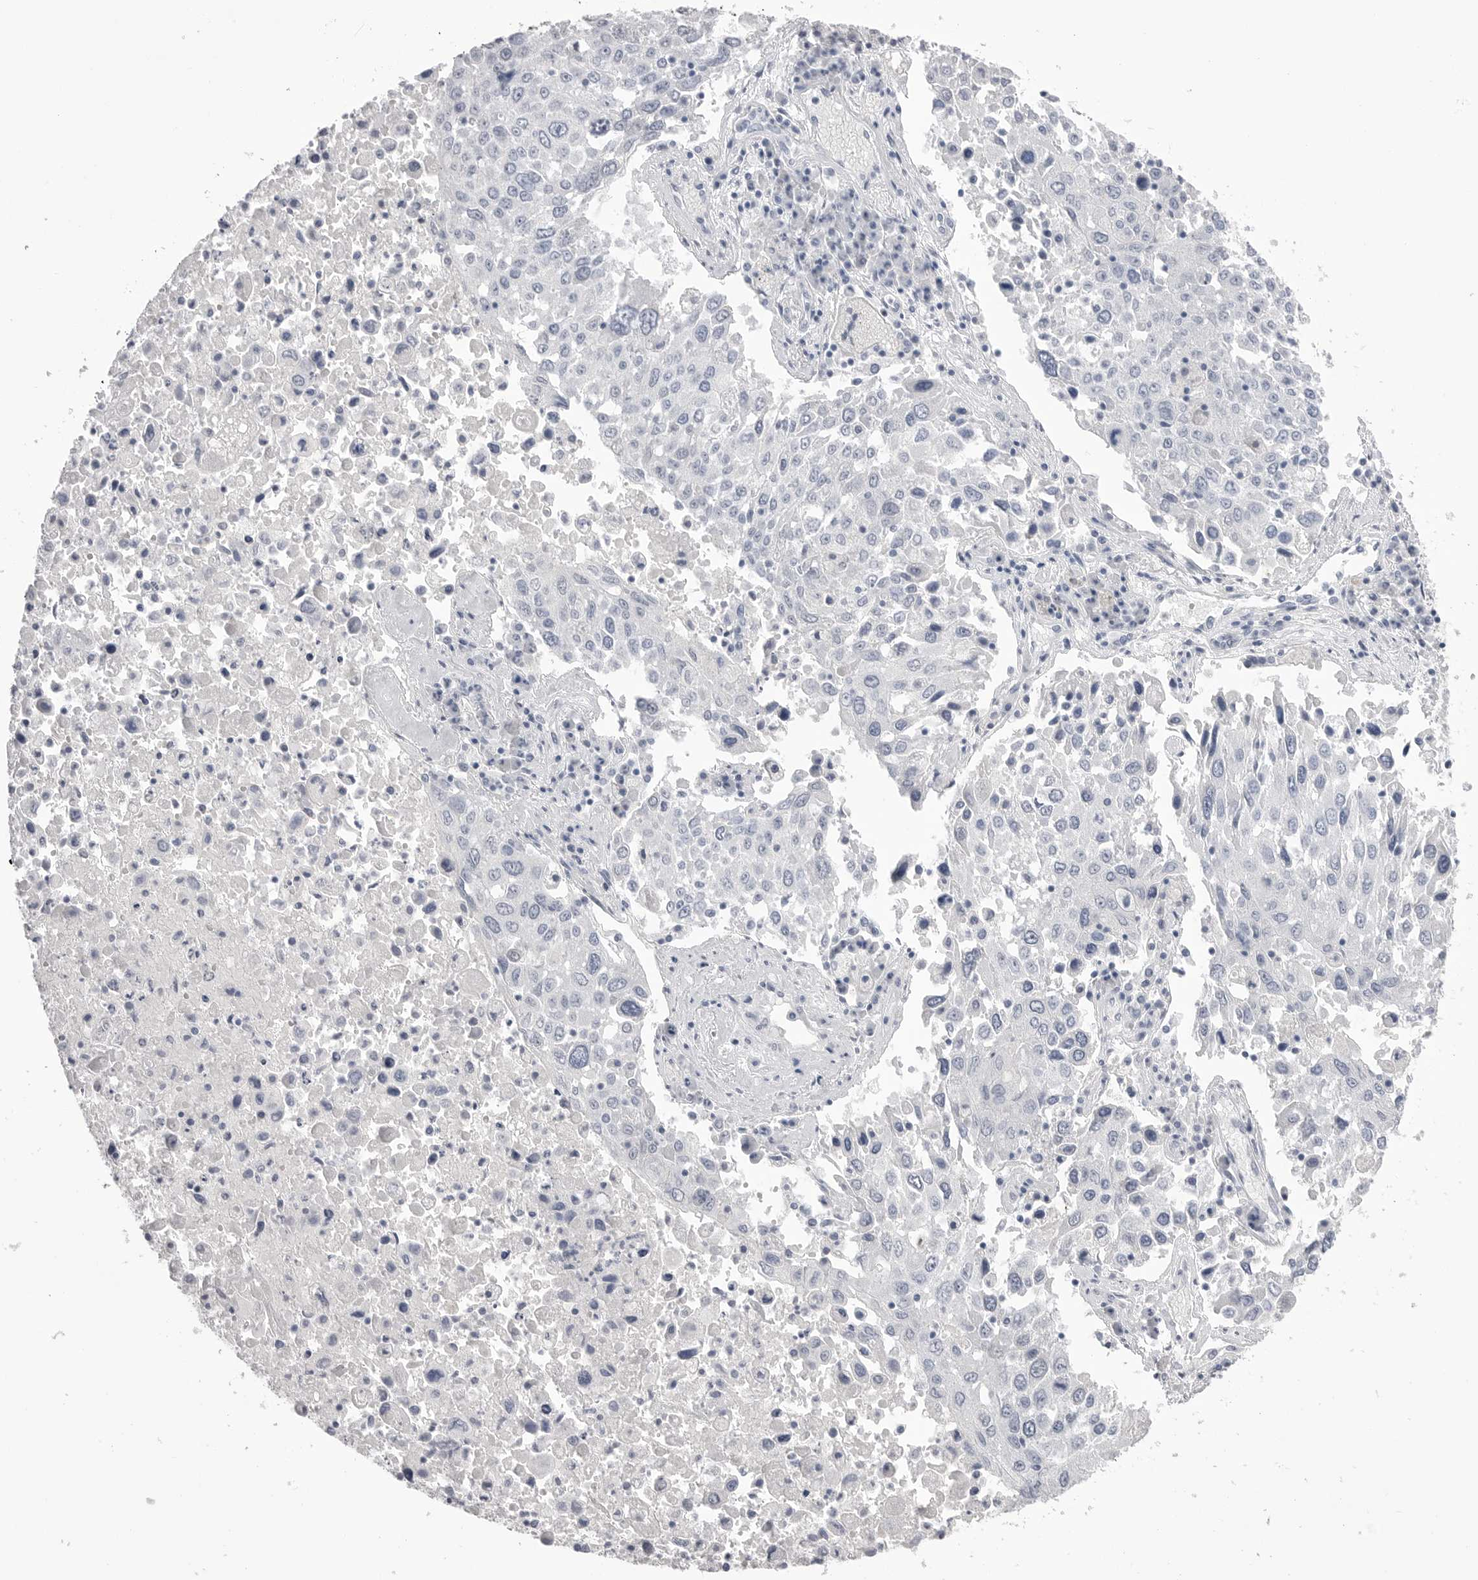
{"staining": {"intensity": "negative", "quantity": "none", "location": "none"}, "tissue": "lung cancer", "cell_type": "Tumor cells", "image_type": "cancer", "snomed": [{"axis": "morphology", "description": "Squamous cell carcinoma, NOS"}, {"axis": "topography", "description": "Lung"}], "caption": "DAB (3,3'-diaminobenzidine) immunohistochemical staining of squamous cell carcinoma (lung) shows no significant expression in tumor cells. Nuclei are stained in blue.", "gene": "CPB1", "patient": {"sex": "male", "age": 65}}